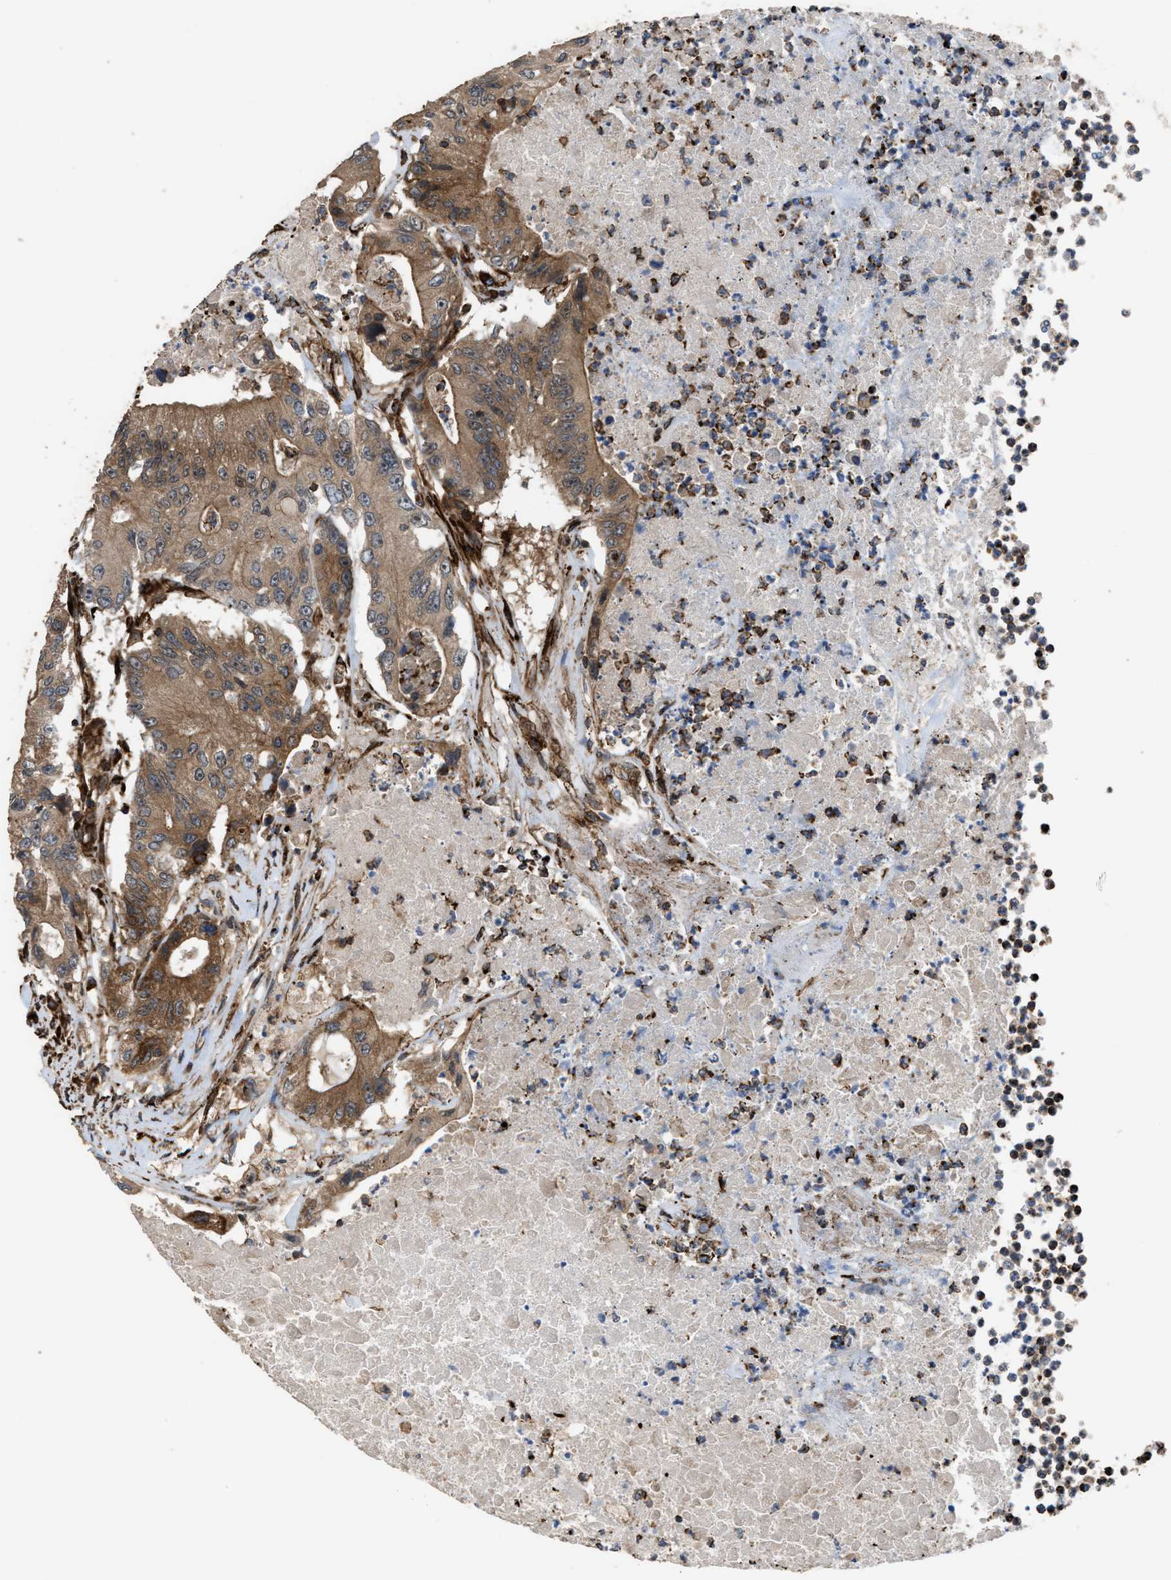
{"staining": {"intensity": "moderate", "quantity": ">75%", "location": "cytoplasmic/membranous"}, "tissue": "colorectal cancer", "cell_type": "Tumor cells", "image_type": "cancer", "snomed": [{"axis": "morphology", "description": "Adenocarcinoma, NOS"}, {"axis": "topography", "description": "Colon"}], "caption": "Colorectal cancer (adenocarcinoma) tissue shows moderate cytoplasmic/membranous positivity in about >75% of tumor cells", "gene": "EGLN1", "patient": {"sex": "female", "age": 77}}